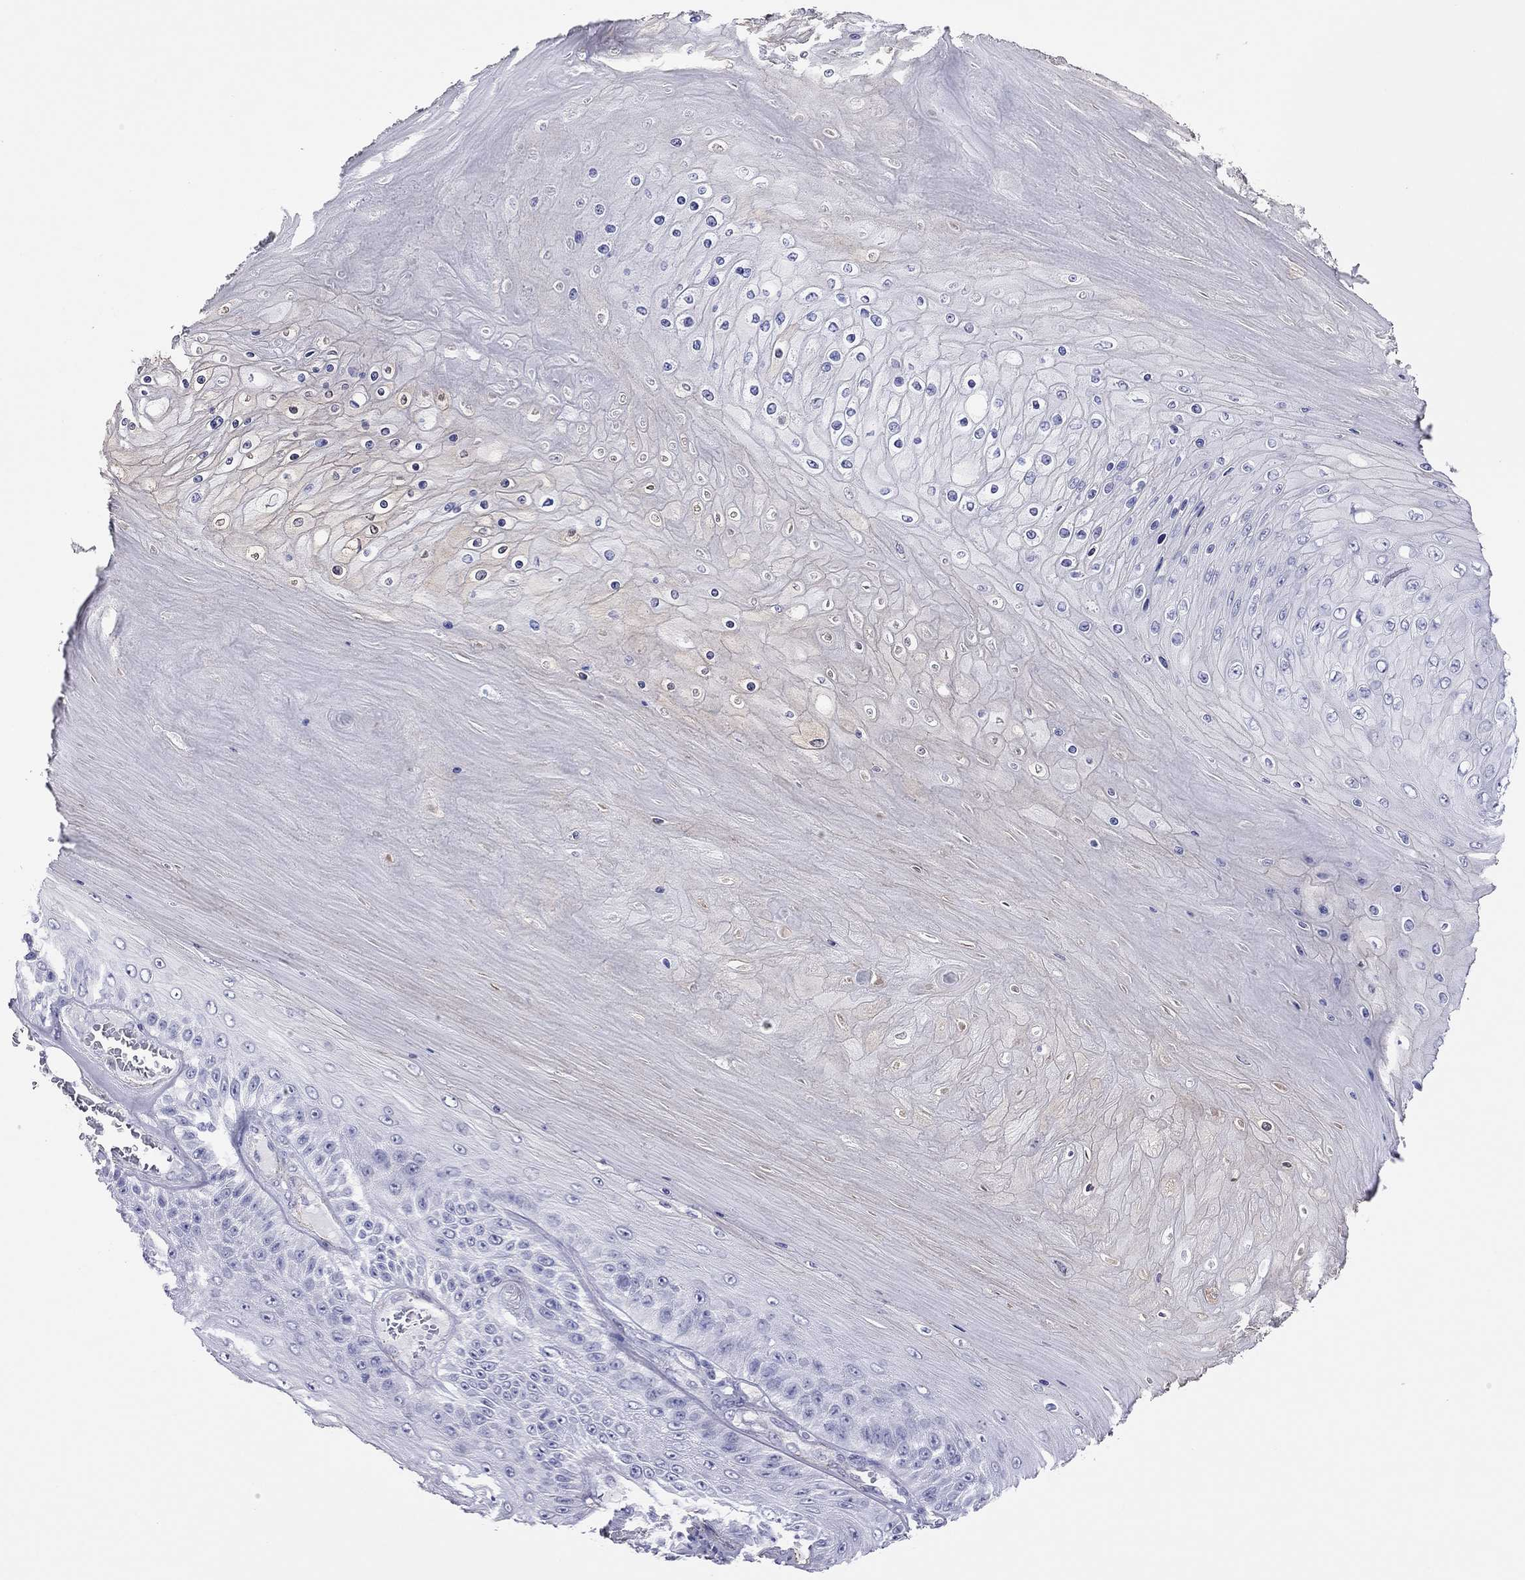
{"staining": {"intensity": "negative", "quantity": "none", "location": "none"}, "tissue": "skin cancer", "cell_type": "Tumor cells", "image_type": "cancer", "snomed": [{"axis": "morphology", "description": "Squamous cell carcinoma, NOS"}, {"axis": "topography", "description": "Skin"}], "caption": "This is an immunohistochemistry micrograph of squamous cell carcinoma (skin). There is no expression in tumor cells.", "gene": "MYMX", "patient": {"sex": "male", "age": 62}}